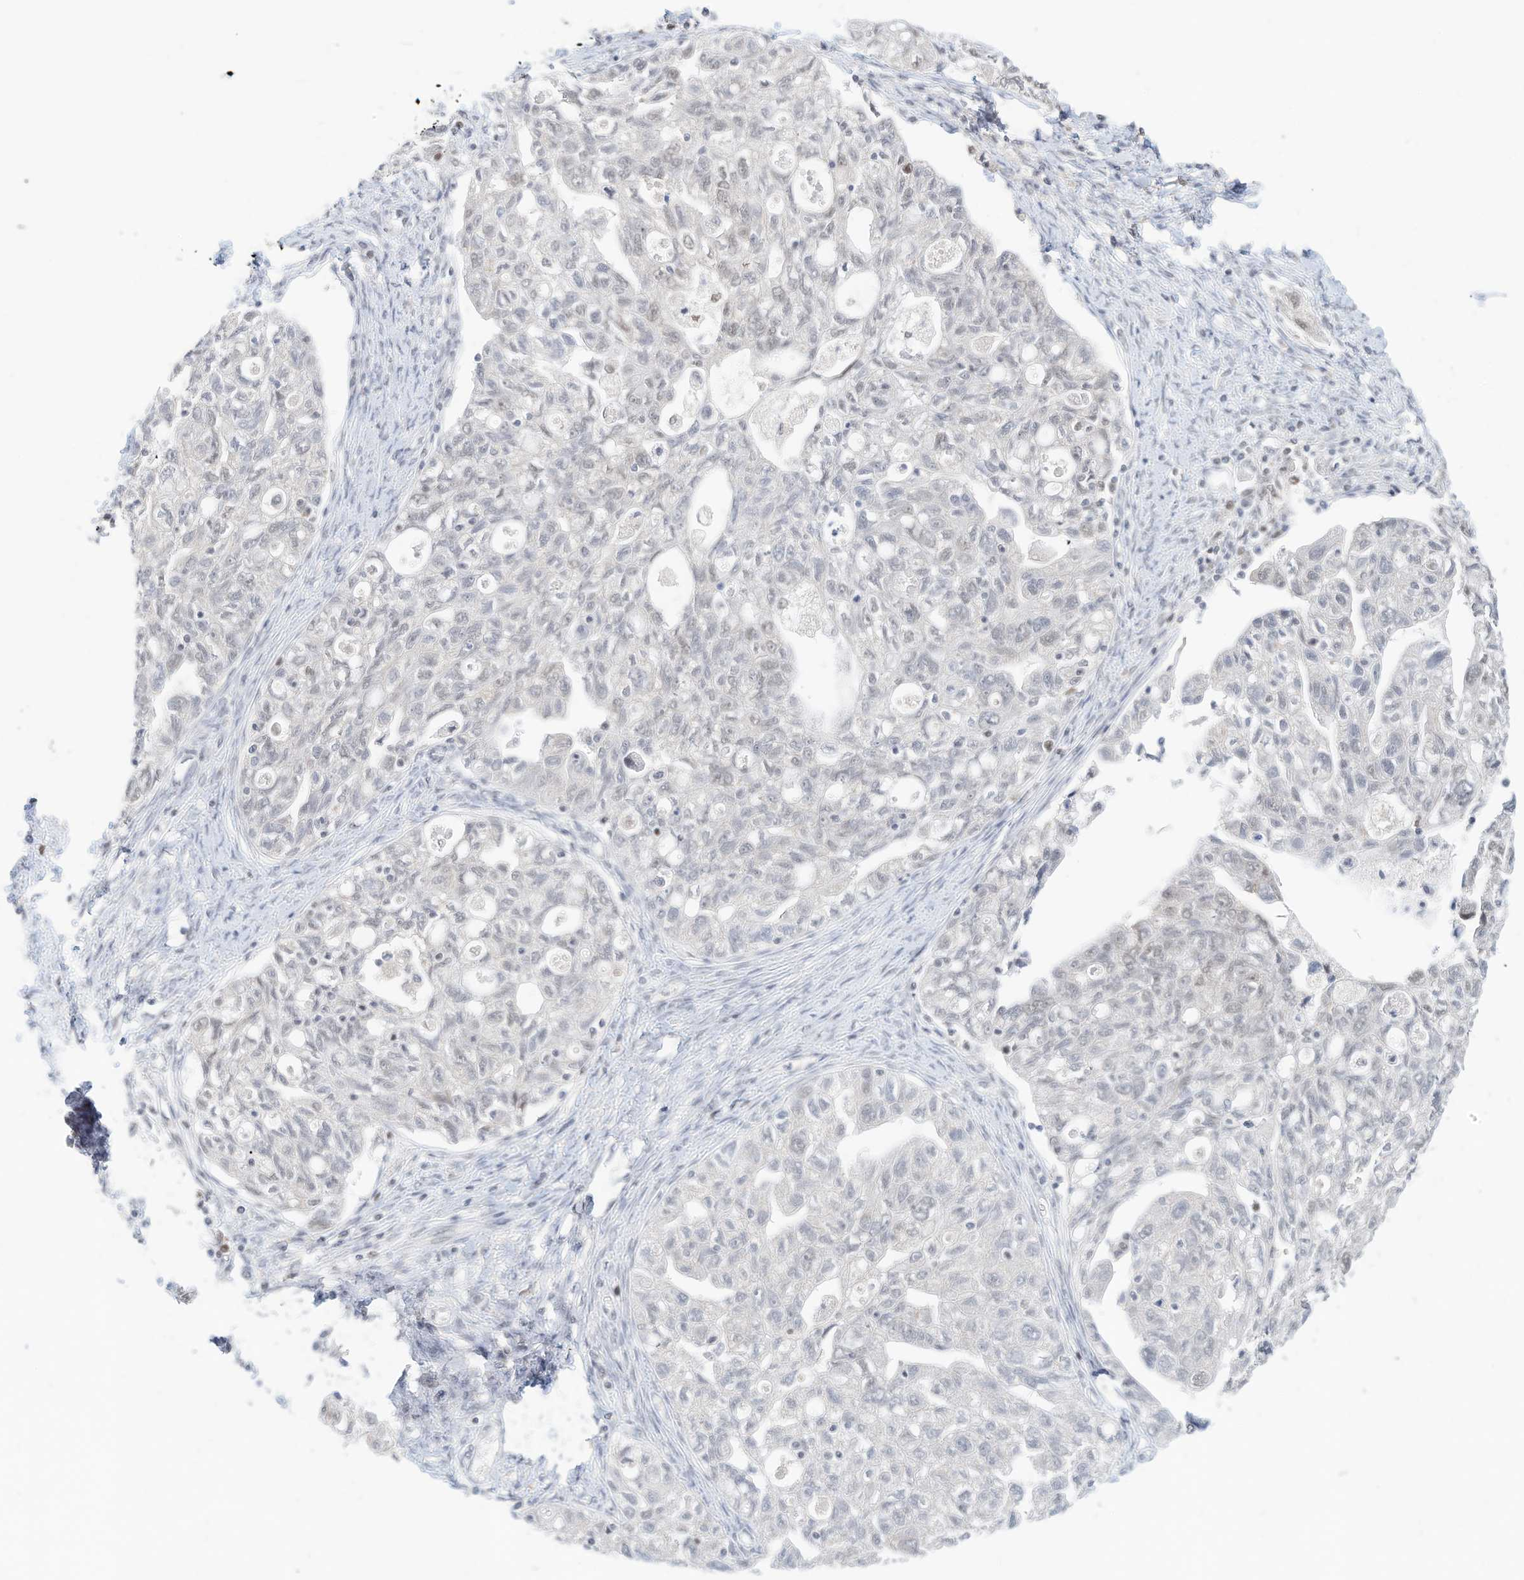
{"staining": {"intensity": "negative", "quantity": "none", "location": "none"}, "tissue": "ovarian cancer", "cell_type": "Tumor cells", "image_type": "cancer", "snomed": [{"axis": "morphology", "description": "Carcinoma, NOS"}, {"axis": "morphology", "description": "Cystadenocarcinoma, serous, NOS"}, {"axis": "topography", "description": "Ovary"}], "caption": "The micrograph demonstrates no significant staining in tumor cells of ovarian cancer (serous cystadenocarcinoma). (Brightfield microscopy of DAB IHC at high magnification).", "gene": "OGT", "patient": {"sex": "female", "age": 69}}